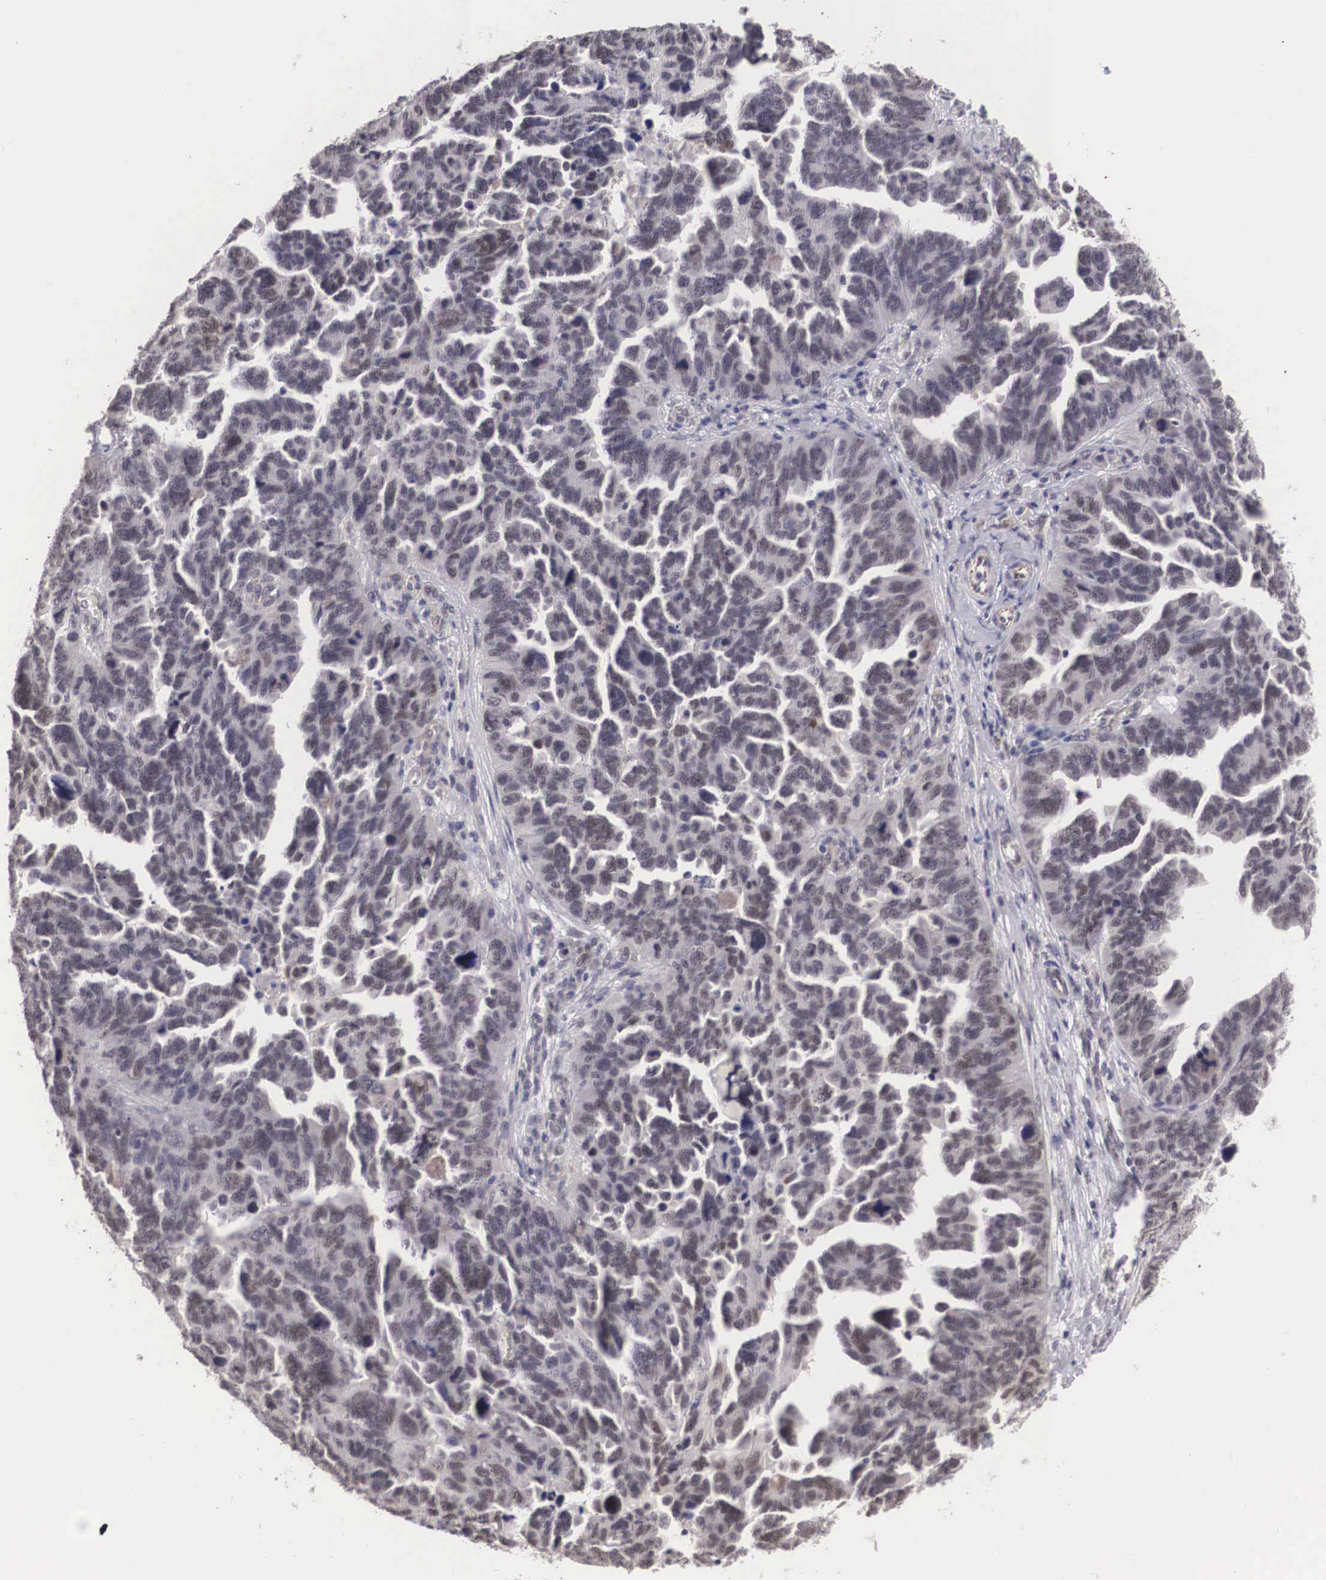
{"staining": {"intensity": "negative", "quantity": "none", "location": "none"}, "tissue": "ovarian cancer", "cell_type": "Tumor cells", "image_type": "cancer", "snomed": [{"axis": "morphology", "description": "Cystadenocarcinoma, serous, NOS"}, {"axis": "topography", "description": "Ovary"}], "caption": "High magnification brightfield microscopy of serous cystadenocarcinoma (ovarian) stained with DAB (brown) and counterstained with hematoxylin (blue): tumor cells show no significant staining.", "gene": "MORC2", "patient": {"sex": "female", "age": 64}}